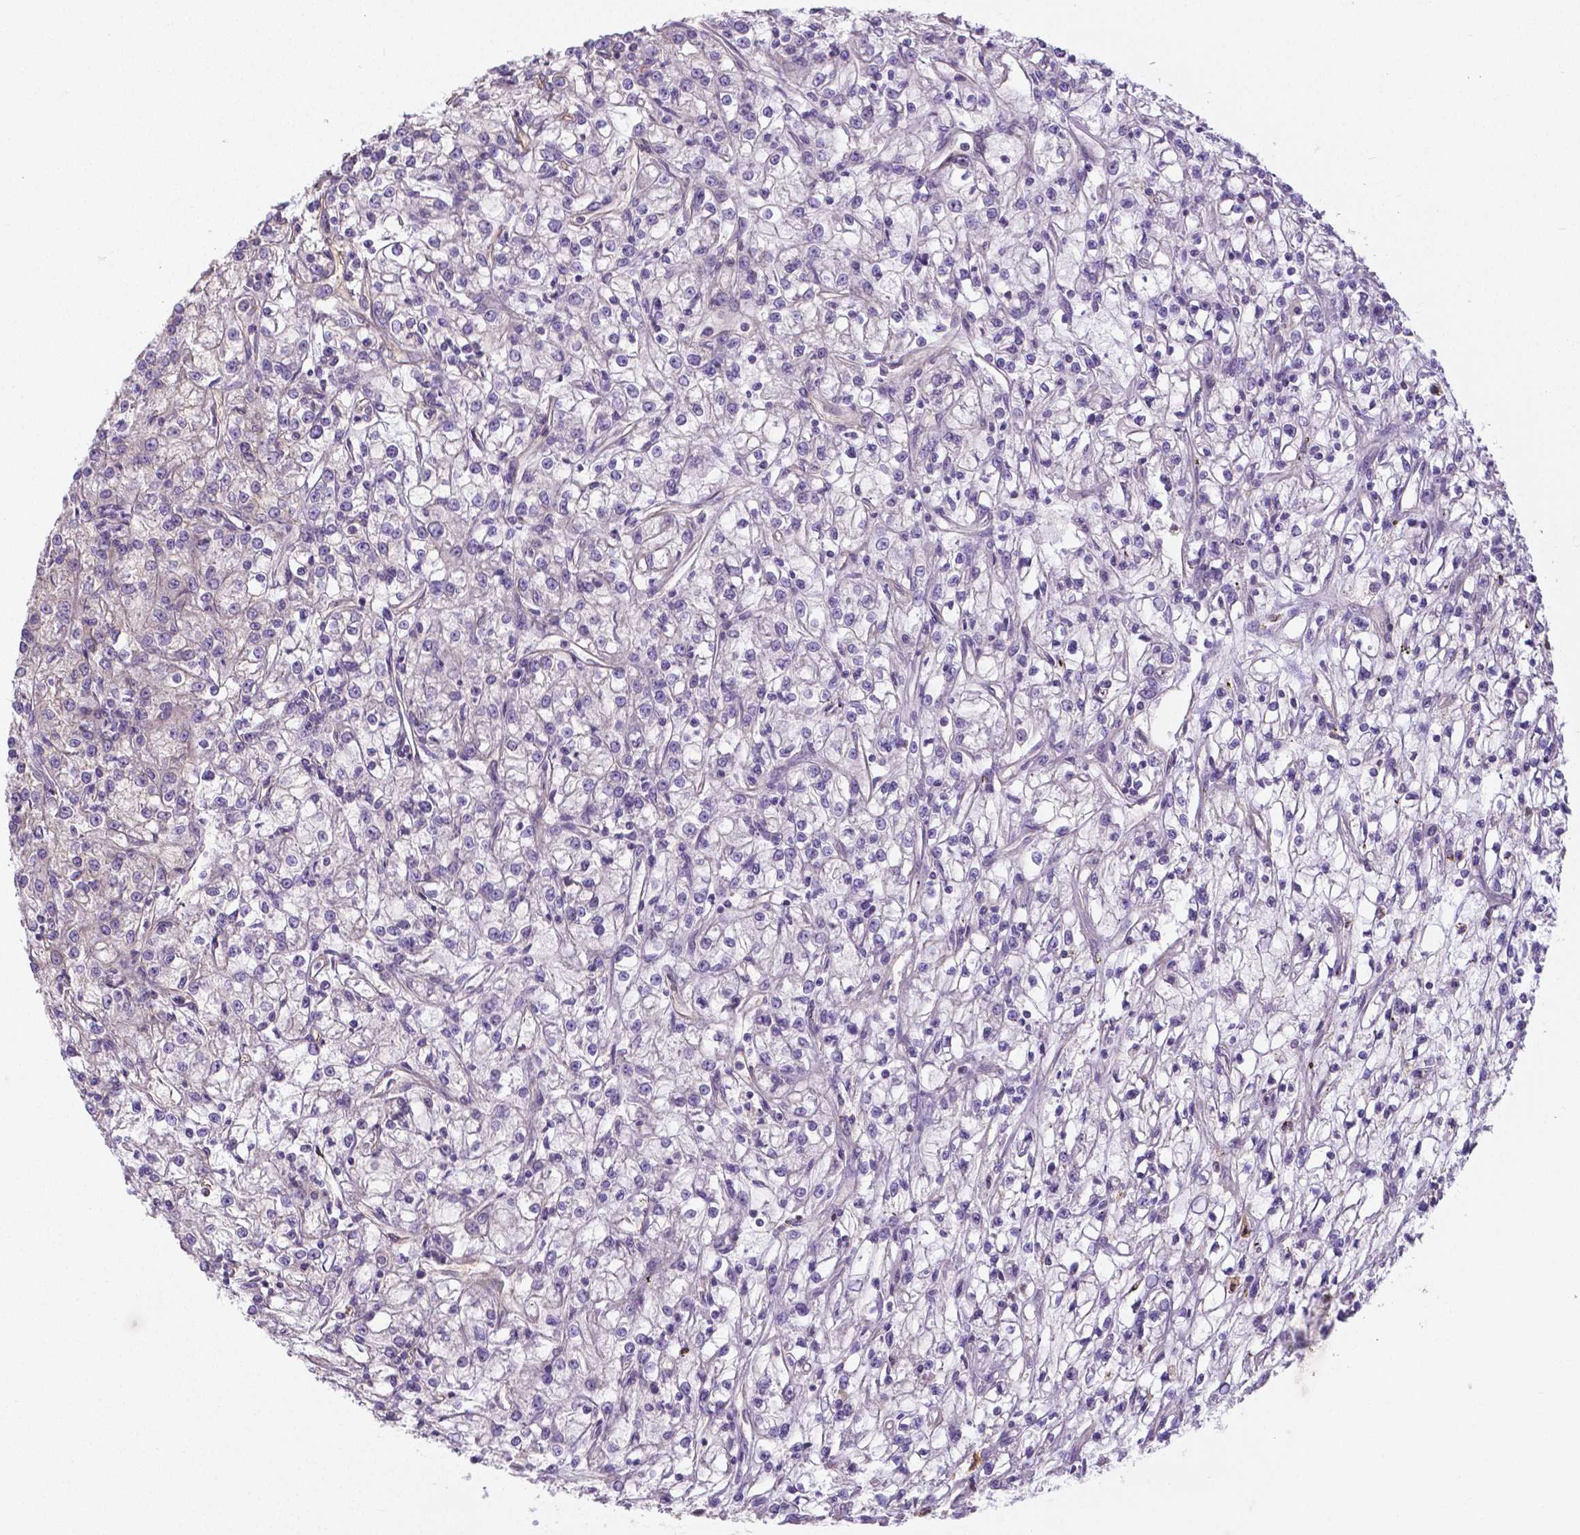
{"staining": {"intensity": "negative", "quantity": "none", "location": "none"}, "tissue": "renal cancer", "cell_type": "Tumor cells", "image_type": "cancer", "snomed": [{"axis": "morphology", "description": "Adenocarcinoma, NOS"}, {"axis": "topography", "description": "Kidney"}], "caption": "The immunohistochemistry (IHC) photomicrograph has no significant positivity in tumor cells of renal cancer tissue.", "gene": "CRMP1", "patient": {"sex": "female", "age": 59}}